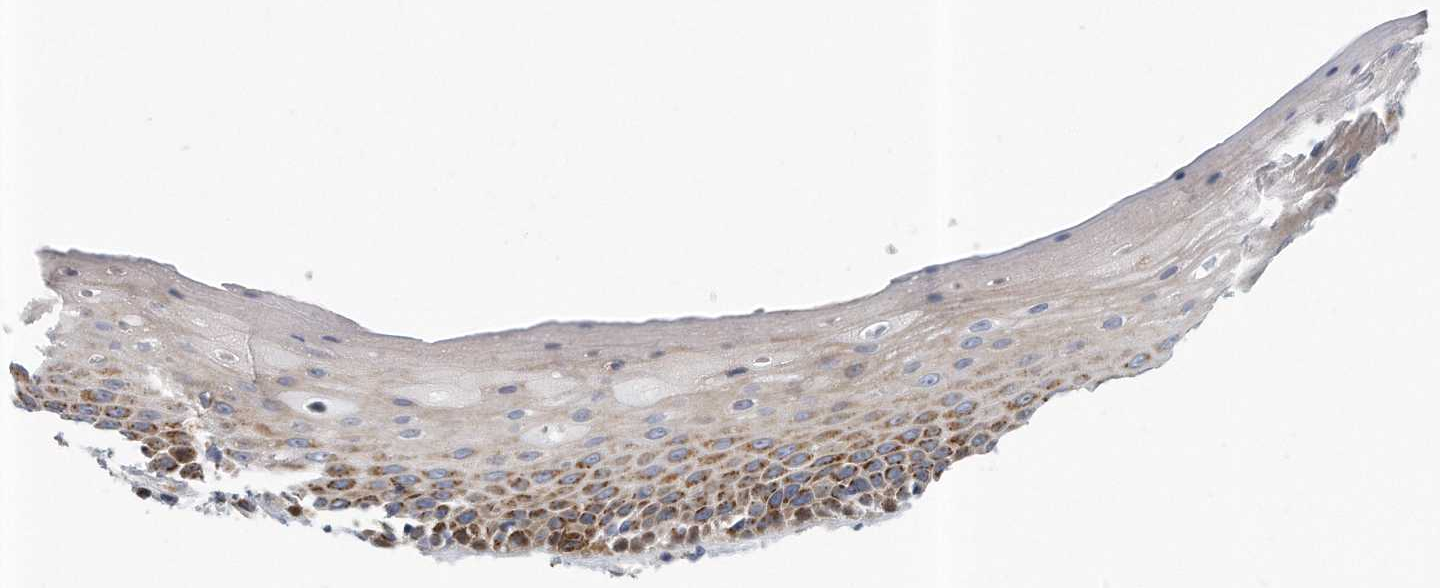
{"staining": {"intensity": "moderate", "quantity": ">75%", "location": "cytoplasmic/membranous"}, "tissue": "oral mucosa", "cell_type": "Squamous epithelial cells", "image_type": "normal", "snomed": [{"axis": "morphology", "description": "Normal tissue, NOS"}, {"axis": "topography", "description": "Oral tissue"}], "caption": "IHC staining of normal oral mucosa, which displays medium levels of moderate cytoplasmic/membranous staining in about >75% of squamous epithelial cells indicating moderate cytoplasmic/membranous protein positivity. The staining was performed using DAB (brown) for protein detection and nuclei were counterstained in hematoxylin (blue).", "gene": "PCDH8", "patient": {"sex": "female", "age": 76}}